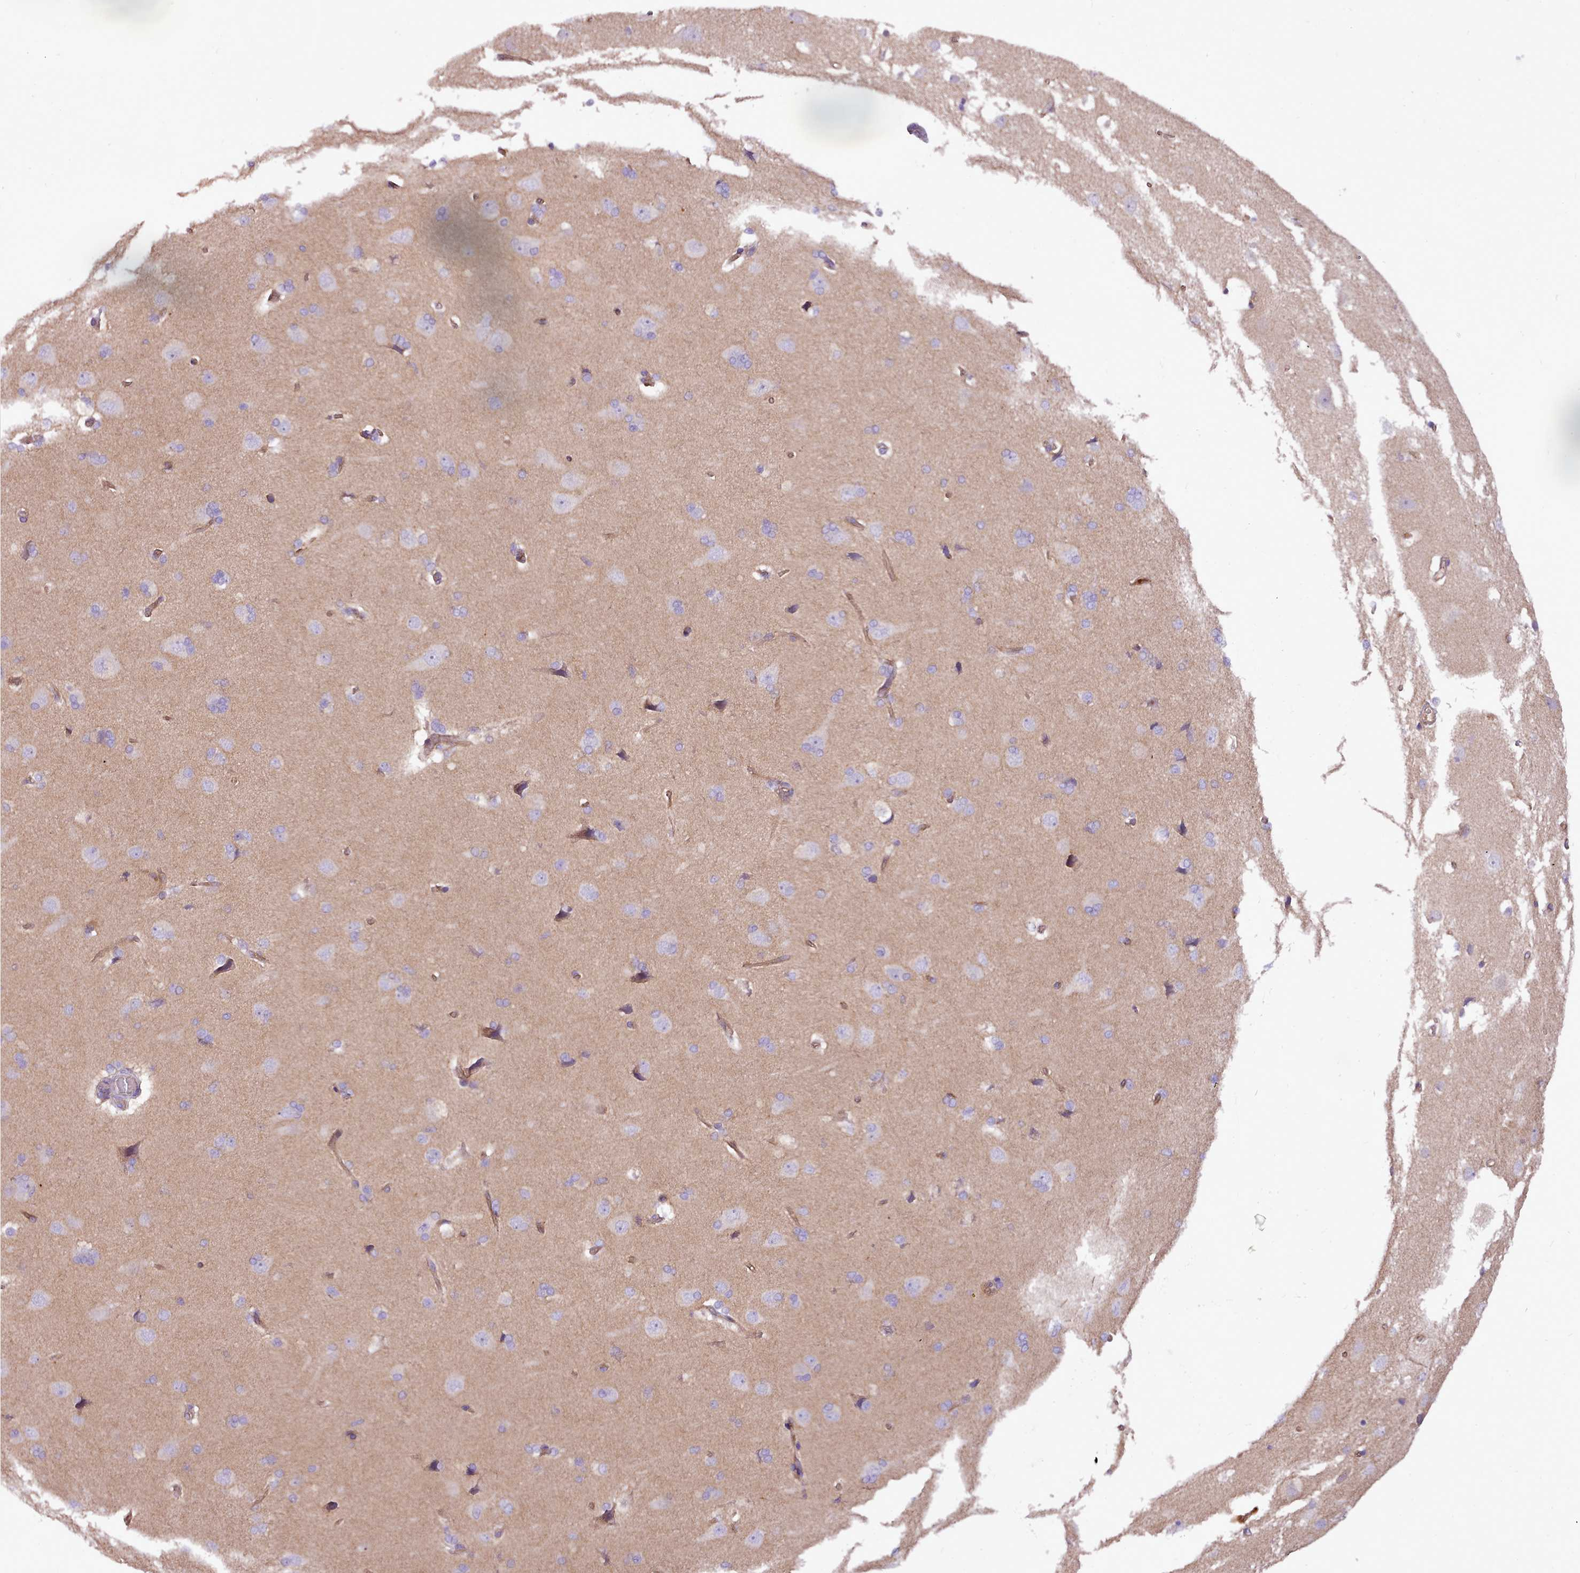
{"staining": {"intensity": "moderate", "quantity": ">75%", "location": "cytoplasmic/membranous"}, "tissue": "cerebral cortex", "cell_type": "Endothelial cells", "image_type": "normal", "snomed": [{"axis": "morphology", "description": "Normal tissue, NOS"}, {"axis": "topography", "description": "Cerebral cortex"}], "caption": "This is a photomicrograph of immunohistochemistry (IHC) staining of unremarkable cerebral cortex, which shows moderate positivity in the cytoplasmic/membranous of endothelial cells.", "gene": "NTN4", "patient": {"sex": "male", "age": 62}}